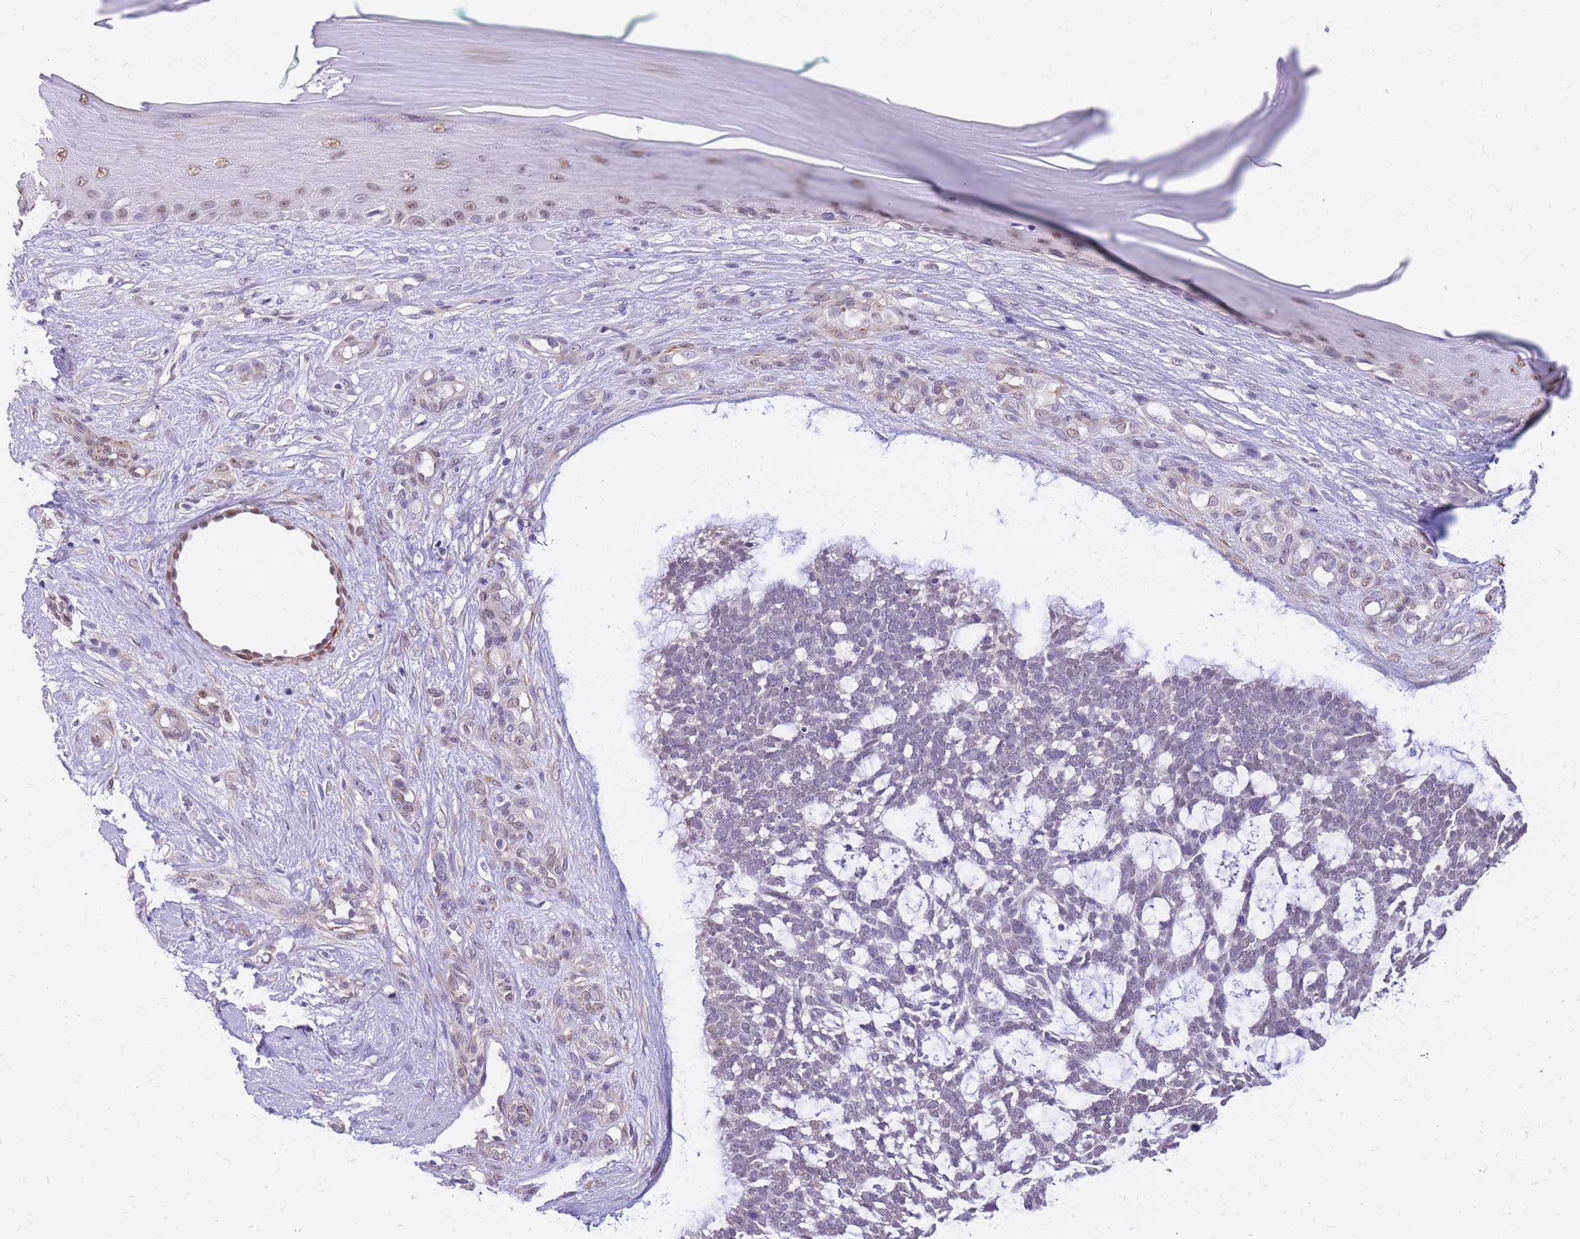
{"staining": {"intensity": "negative", "quantity": "none", "location": "none"}, "tissue": "skin cancer", "cell_type": "Tumor cells", "image_type": "cancer", "snomed": [{"axis": "morphology", "description": "Basal cell carcinoma"}, {"axis": "topography", "description": "Skin"}], "caption": "Immunohistochemical staining of skin basal cell carcinoma displays no significant positivity in tumor cells. The staining is performed using DAB brown chromogen with nuclei counter-stained in using hematoxylin.", "gene": "S100PBP", "patient": {"sex": "male", "age": 88}}